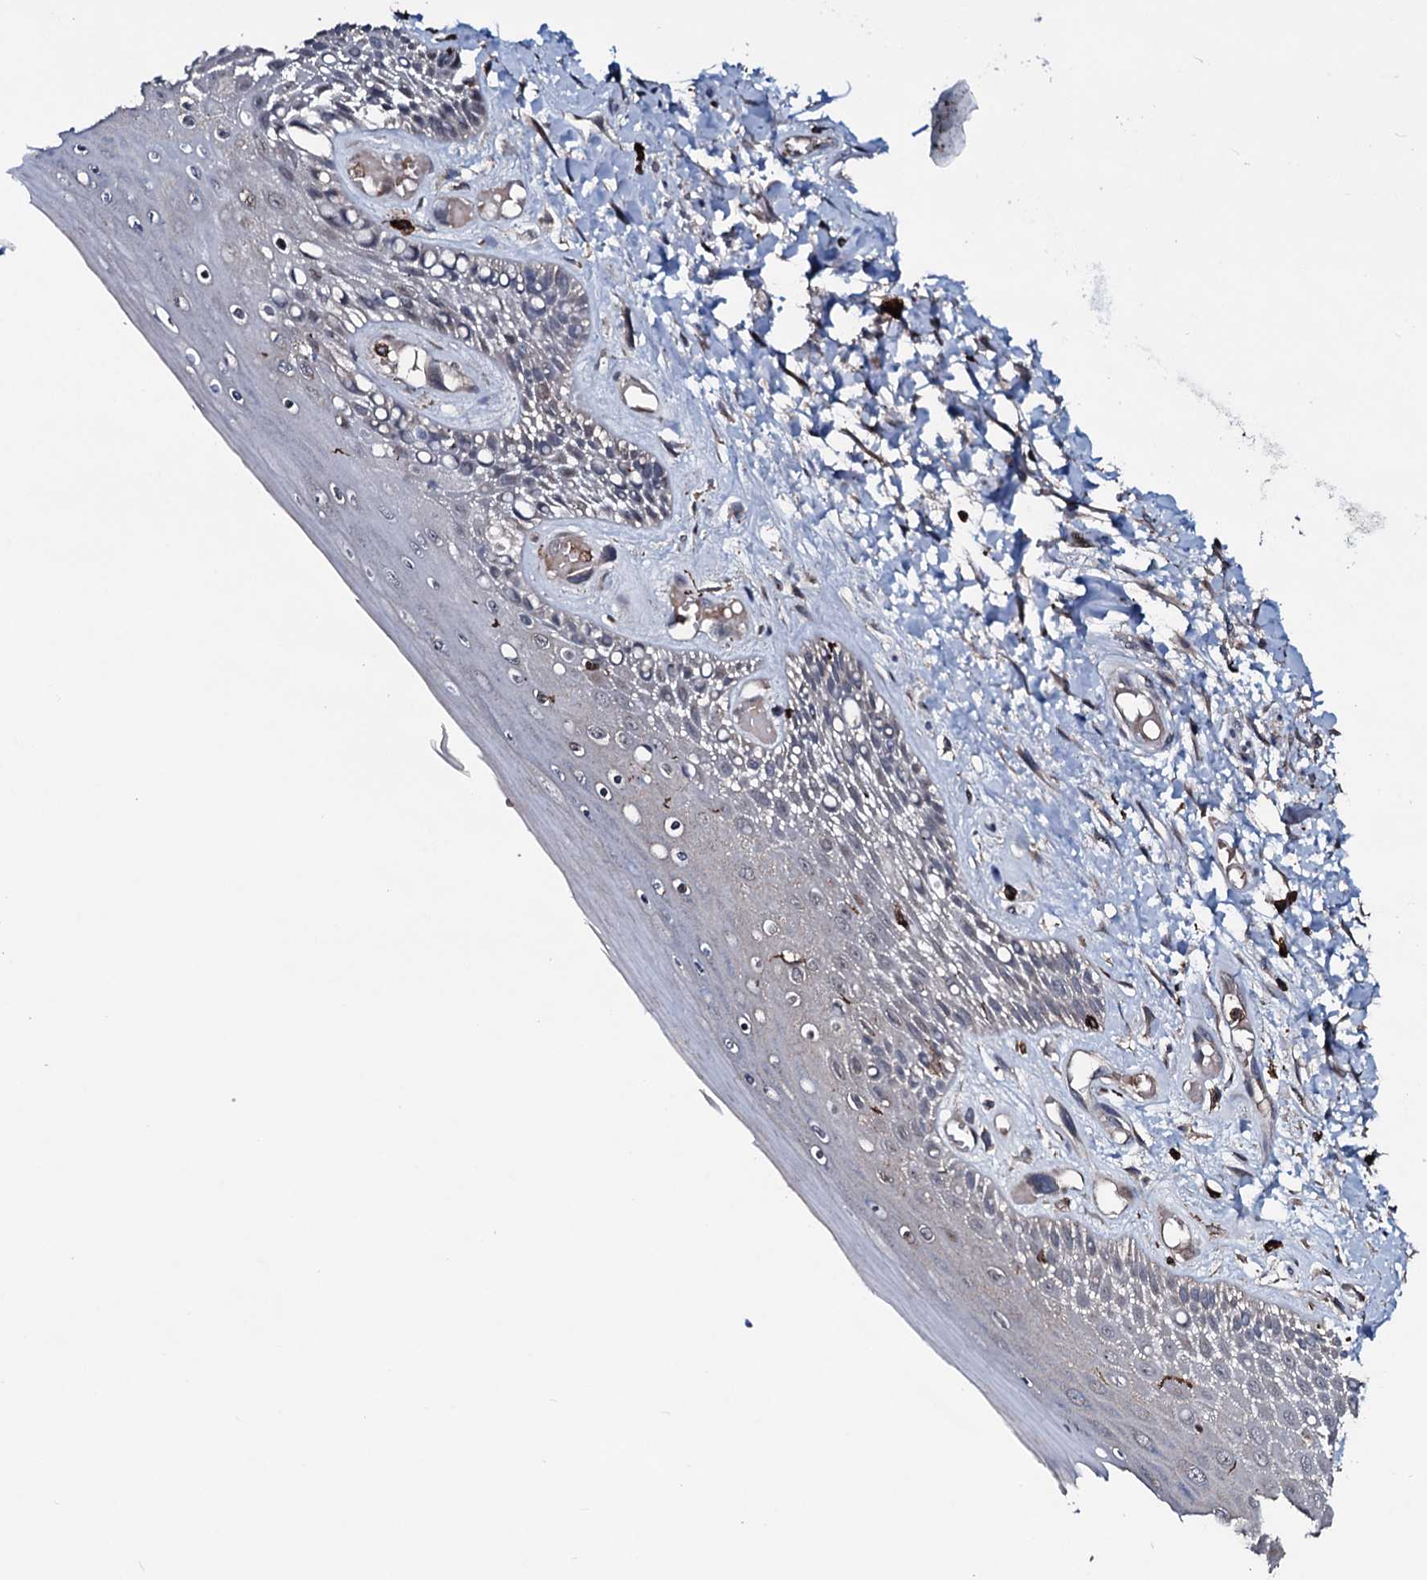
{"staining": {"intensity": "moderate", "quantity": "25%-75%", "location": "cytoplasmic/membranous"}, "tissue": "skin", "cell_type": "Epidermal cells", "image_type": "normal", "snomed": [{"axis": "morphology", "description": "Normal tissue, NOS"}, {"axis": "topography", "description": "Anal"}], "caption": "A brown stain shows moderate cytoplasmic/membranous positivity of a protein in epidermal cells of benign human skin. The staining is performed using DAB brown chromogen to label protein expression. The nuclei are counter-stained blue using hematoxylin.", "gene": "OGFOD2", "patient": {"sex": "male", "age": 78}}